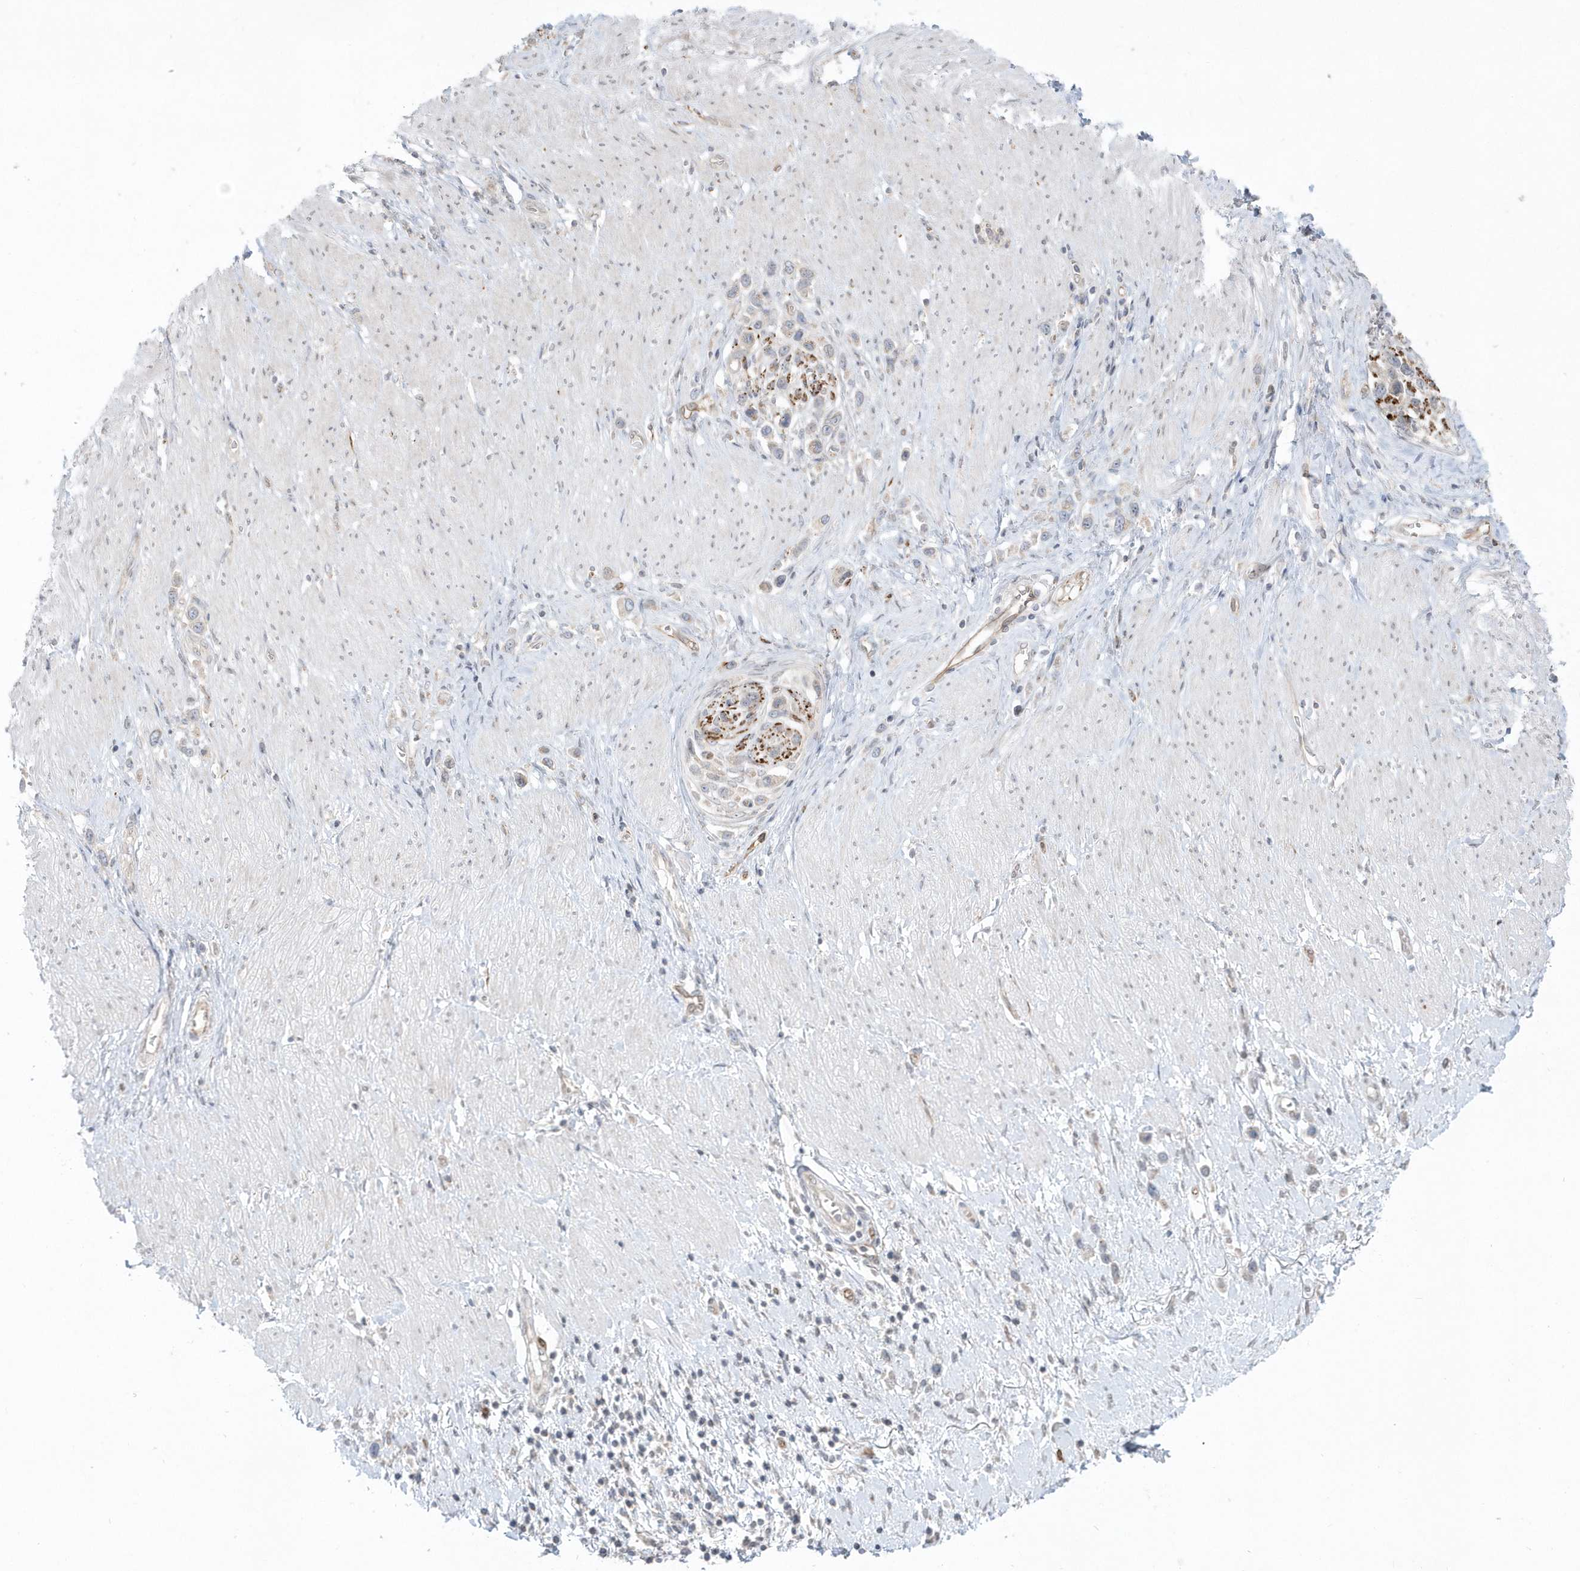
{"staining": {"intensity": "negative", "quantity": "none", "location": "none"}, "tissue": "stomach cancer", "cell_type": "Tumor cells", "image_type": "cancer", "snomed": [{"axis": "morphology", "description": "Normal tissue, NOS"}, {"axis": "morphology", "description": "Adenocarcinoma, NOS"}, {"axis": "topography", "description": "Stomach, upper"}, {"axis": "topography", "description": "Stomach"}], "caption": "Immunohistochemistry of stomach cancer displays no expression in tumor cells.", "gene": "DHX57", "patient": {"sex": "female", "age": 65}}